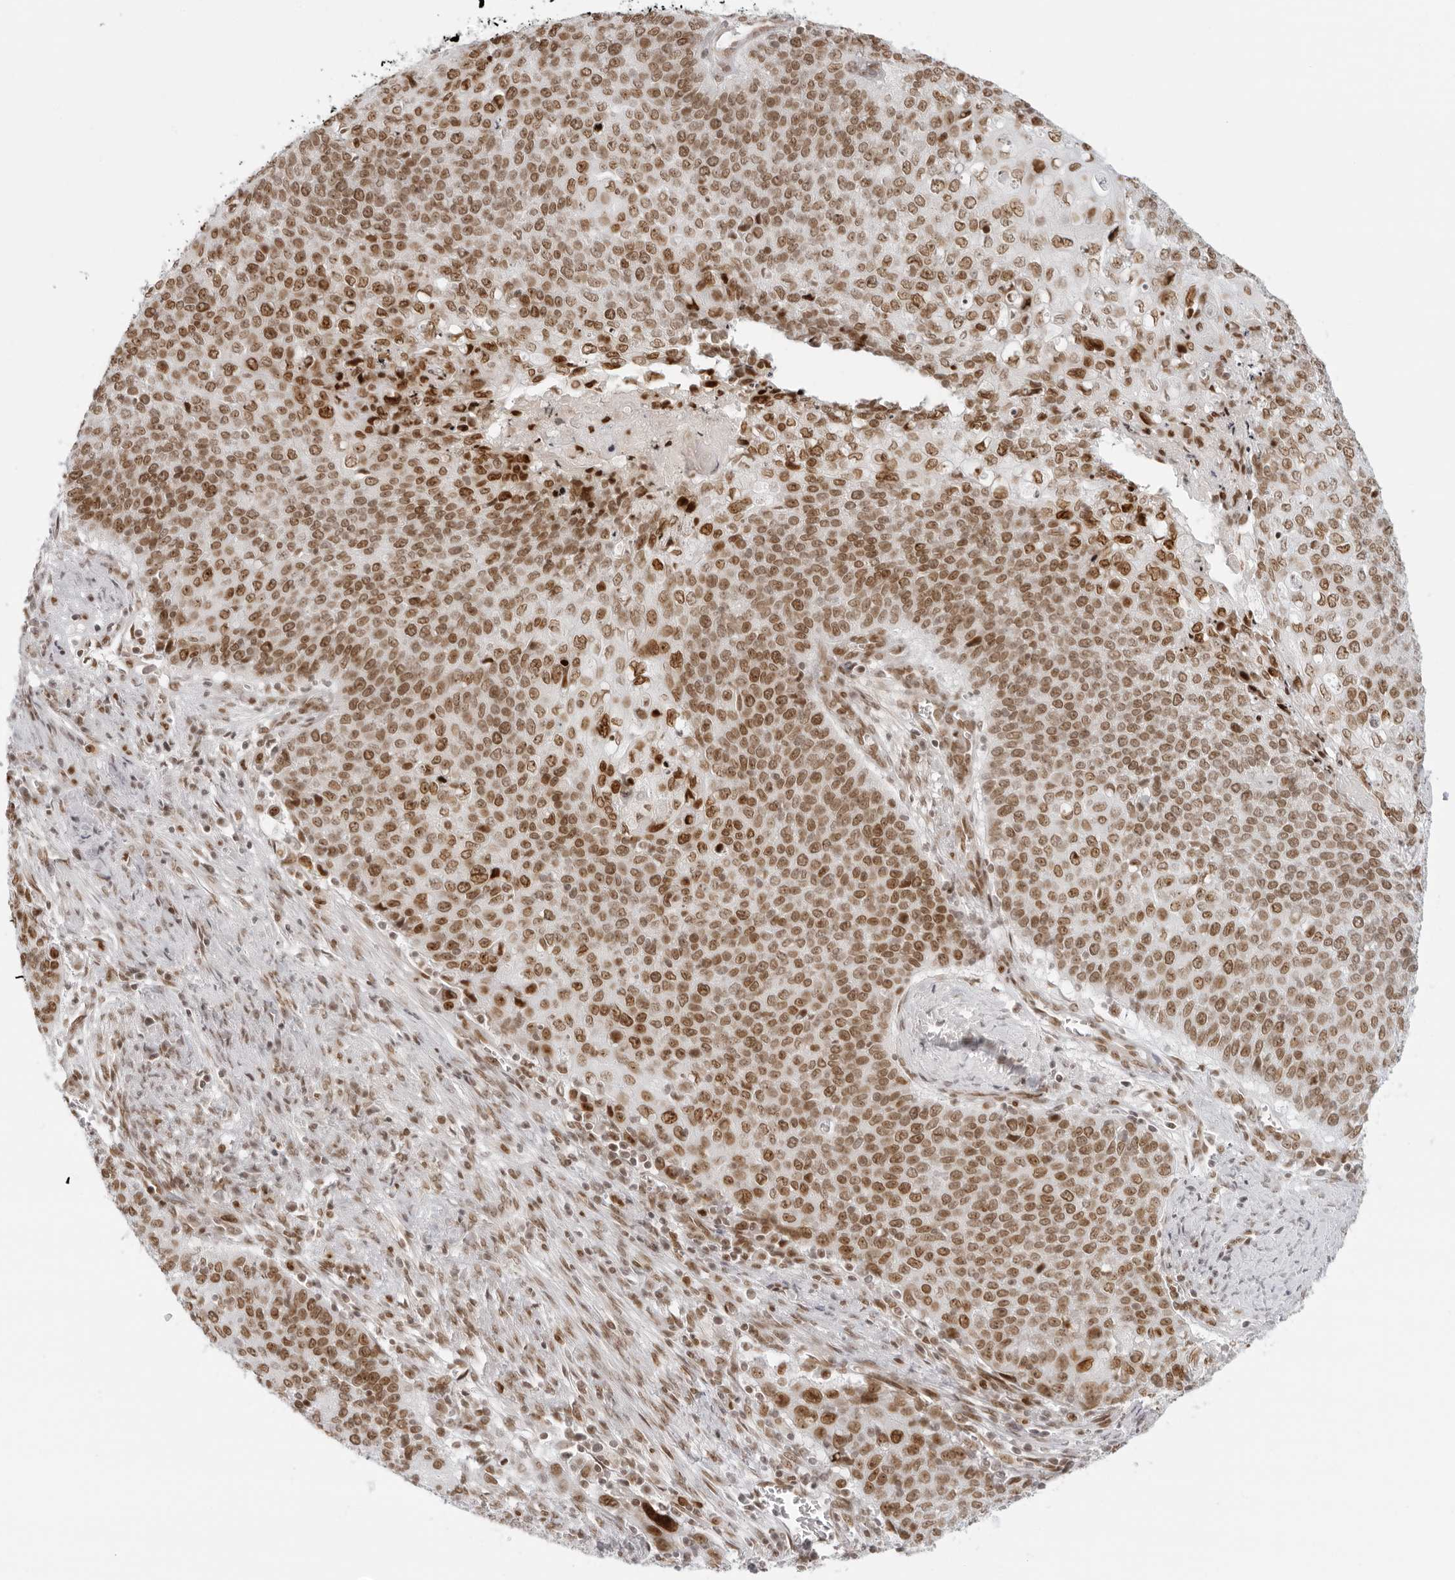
{"staining": {"intensity": "moderate", "quantity": ">75%", "location": "nuclear"}, "tissue": "cervical cancer", "cell_type": "Tumor cells", "image_type": "cancer", "snomed": [{"axis": "morphology", "description": "Squamous cell carcinoma, NOS"}, {"axis": "topography", "description": "Cervix"}], "caption": "A micrograph of human cervical cancer (squamous cell carcinoma) stained for a protein exhibits moderate nuclear brown staining in tumor cells.", "gene": "RCC1", "patient": {"sex": "female", "age": 39}}